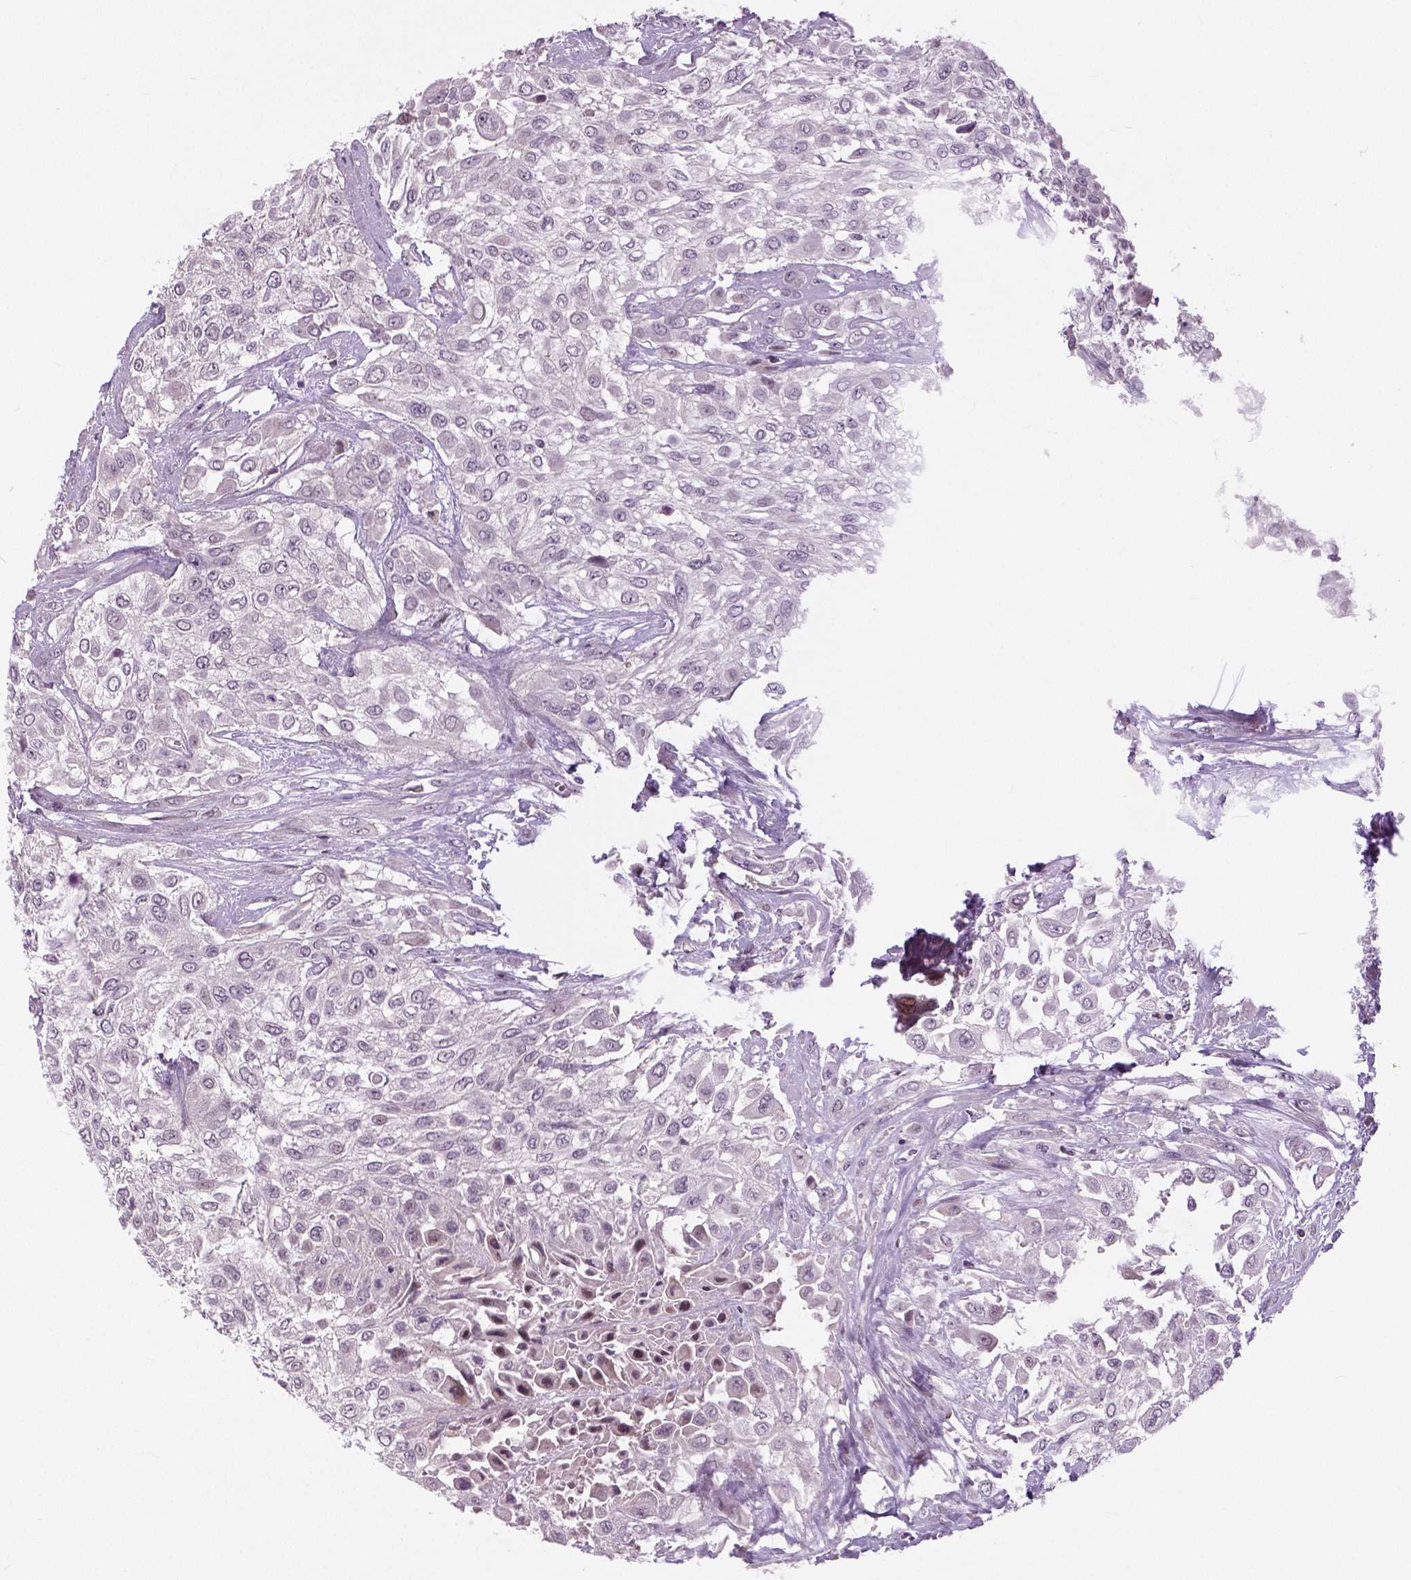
{"staining": {"intensity": "negative", "quantity": "none", "location": "none"}, "tissue": "urothelial cancer", "cell_type": "Tumor cells", "image_type": "cancer", "snomed": [{"axis": "morphology", "description": "Urothelial carcinoma, High grade"}, {"axis": "topography", "description": "Urinary bladder"}], "caption": "The IHC histopathology image has no significant positivity in tumor cells of urothelial cancer tissue. (Stains: DAB (3,3'-diaminobenzidine) immunohistochemistry (IHC) with hematoxylin counter stain, Microscopy: brightfield microscopy at high magnification).", "gene": "NECAB1", "patient": {"sex": "male", "age": 57}}